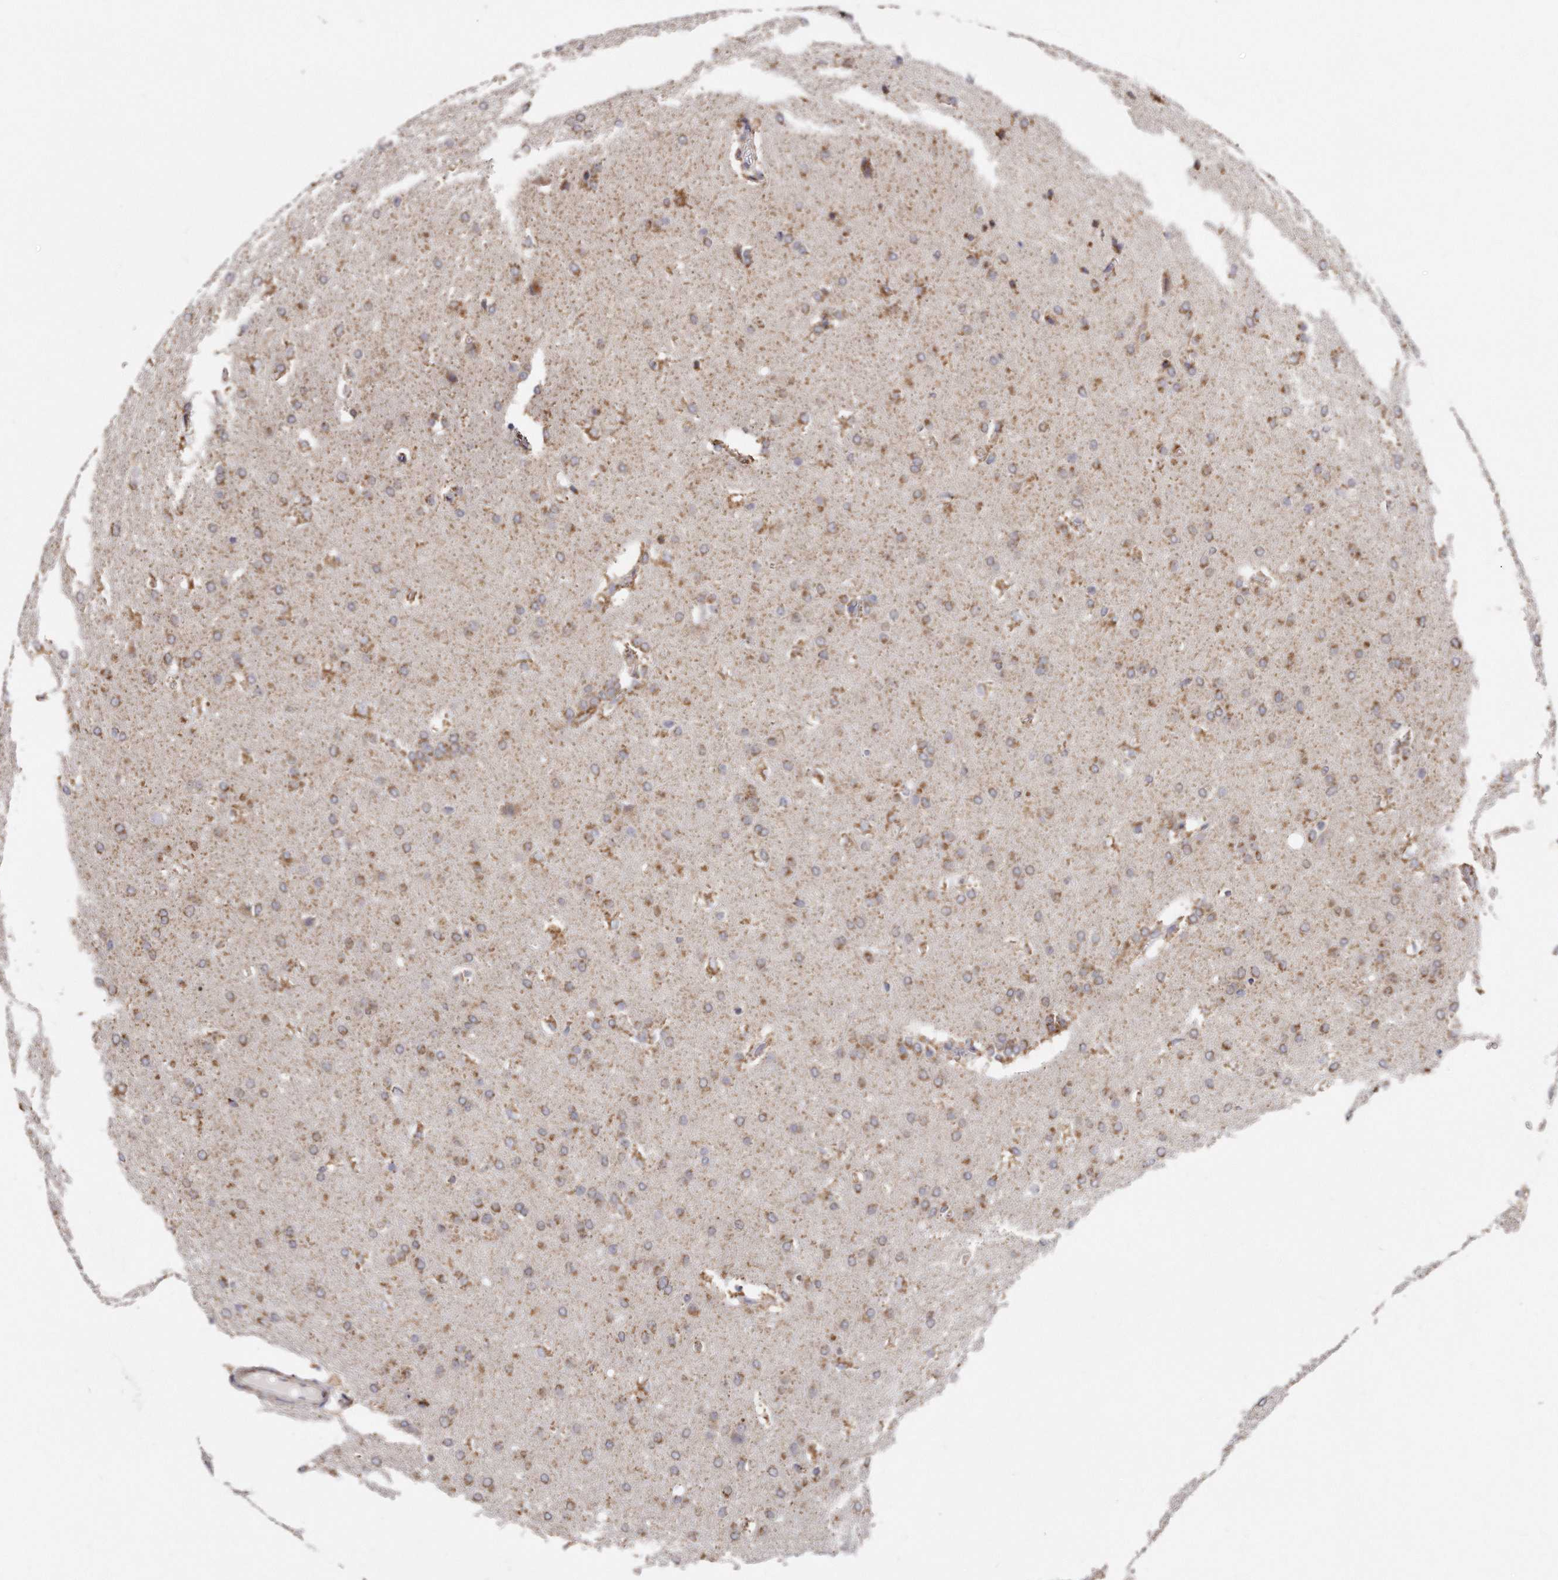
{"staining": {"intensity": "moderate", "quantity": ">75%", "location": "cytoplasmic/membranous"}, "tissue": "glioma", "cell_type": "Tumor cells", "image_type": "cancer", "snomed": [{"axis": "morphology", "description": "Glioma, malignant, Low grade"}, {"axis": "topography", "description": "Brain"}], "caption": "Protein staining of malignant low-grade glioma tissue exhibits moderate cytoplasmic/membranous staining in approximately >75% of tumor cells.", "gene": "RTKN", "patient": {"sex": "female", "age": 37}}